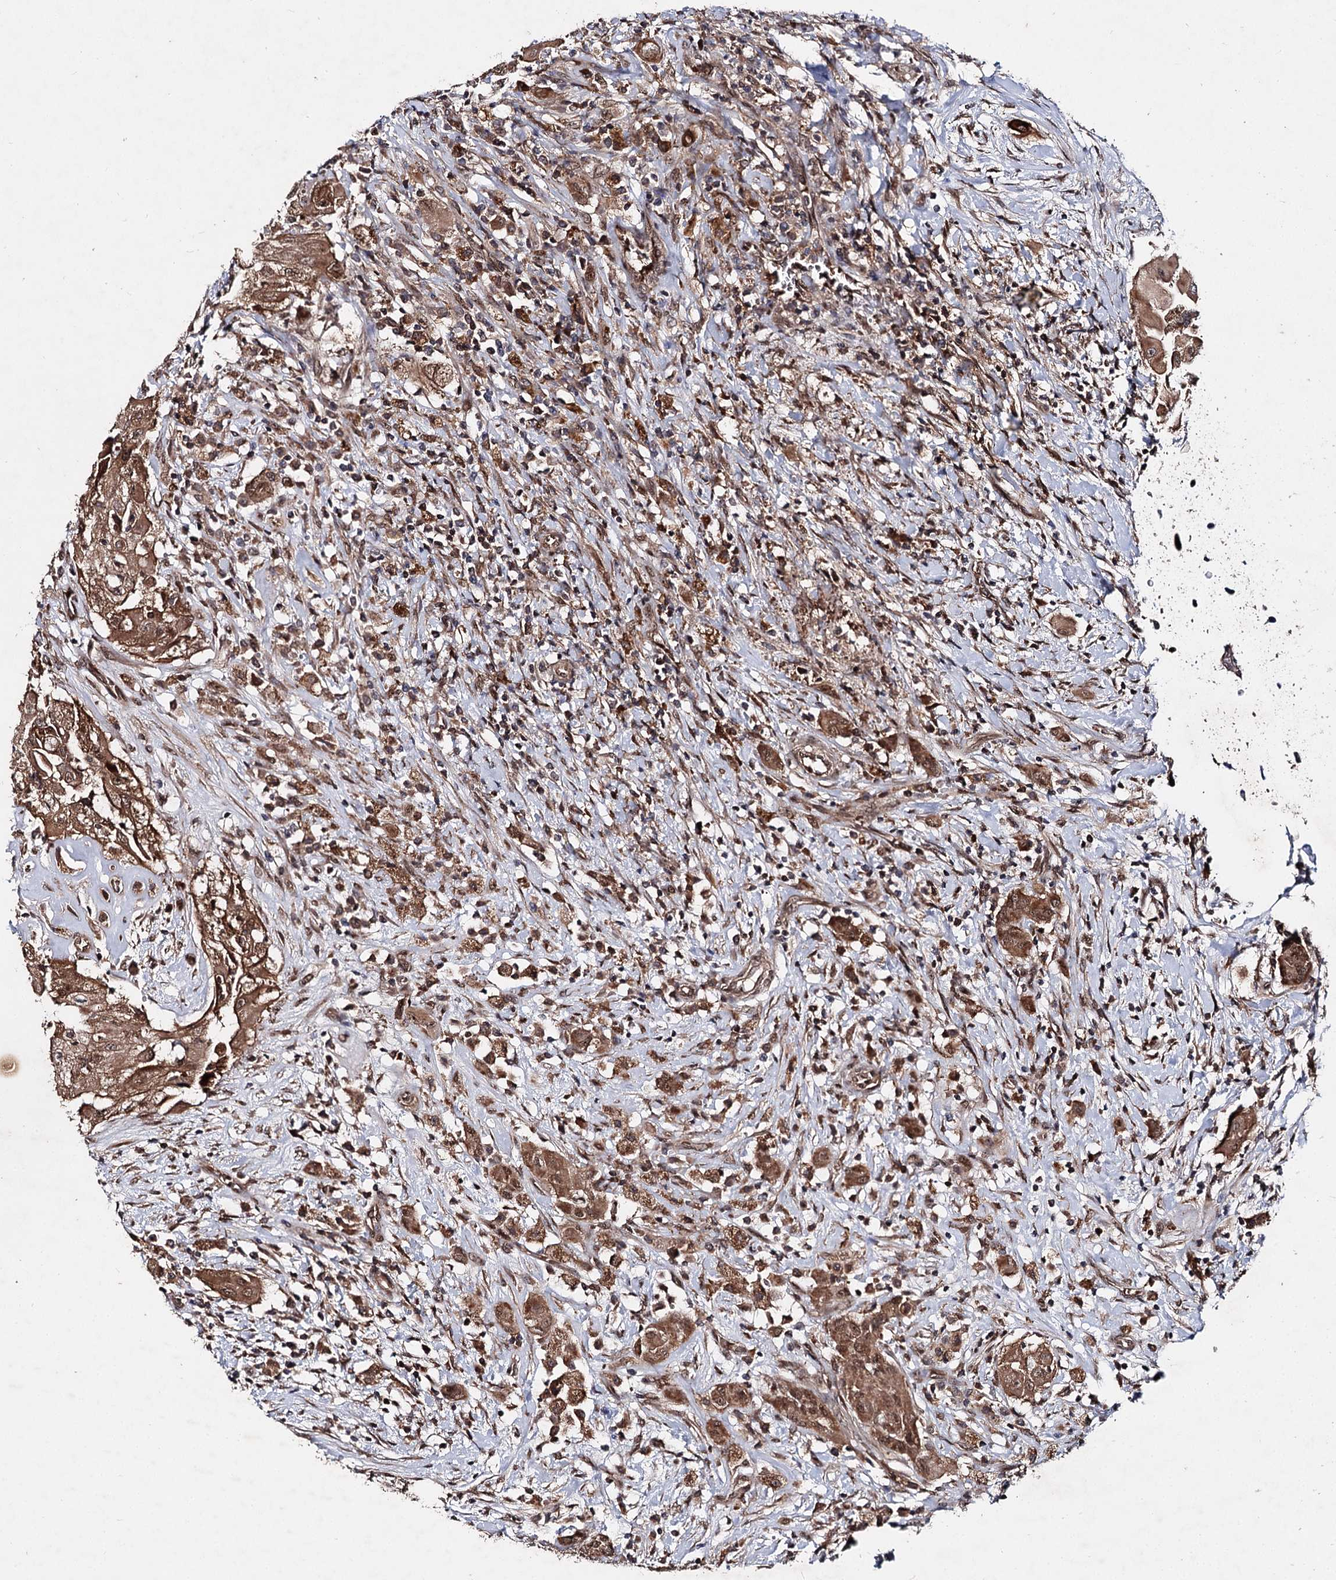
{"staining": {"intensity": "moderate", "quantity": ">75%", "location": "cytoplasmic/membranous"}, "tissue": "thyroid cancer", "cell_type": "Tumor cells", "image_type": "cancer", "snomed": [{"axis": "morphology", "description": "Papillary adenocarcinoma, NOS"}, {"axis": "topography", "description": "Thyroid gland"}], "caption": "Thyroid papillary adenocarcinoma stained for a protein (brown) demonstrates moderate cytoplasmic/membranous positive staining in approximately >75% of tumor cells.", "gene": "MSANTD2", "patient": {"sex": "female", "age": 59}}